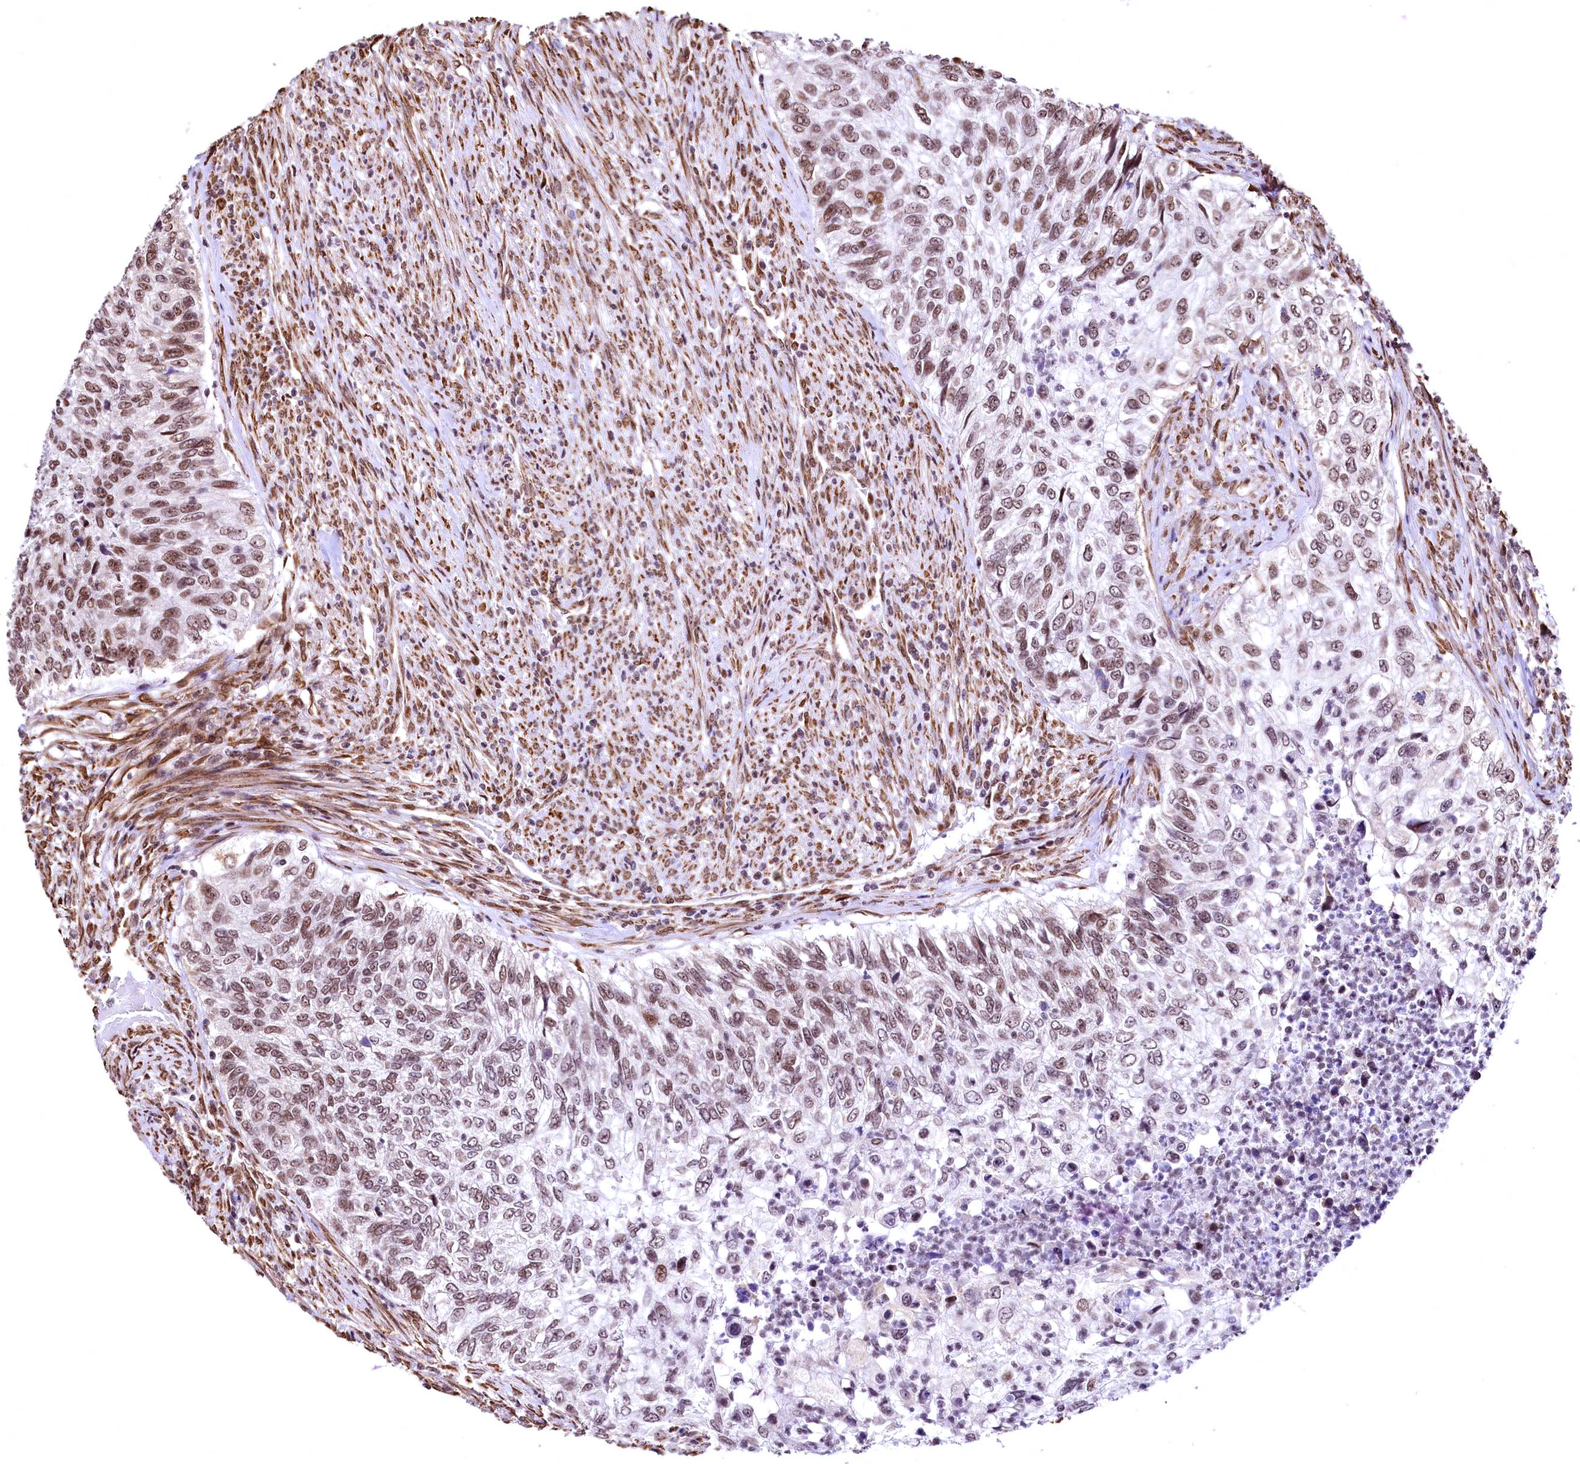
{"staining": {"intensity": "moderate", "quantity": "25%-75%", "location": "nuclear"}, "tissue": "urothelial cancer", "cell_type": "Tumor cells", "image_type": "cancer", "snomed": [{"axis": "morphology", "description": "Urothelial carcinoma, High grade"}, {"axis": "topography", "description": "Urinary bladder"}], "caption": "Urothelial carcinoma (high-grade) stained with a brown dye shows moderate nuclear positive staining in about 25%-75% of tumor cells.", "gene": "PDS5B", "patient": {"sex": "female", "age": 60}}